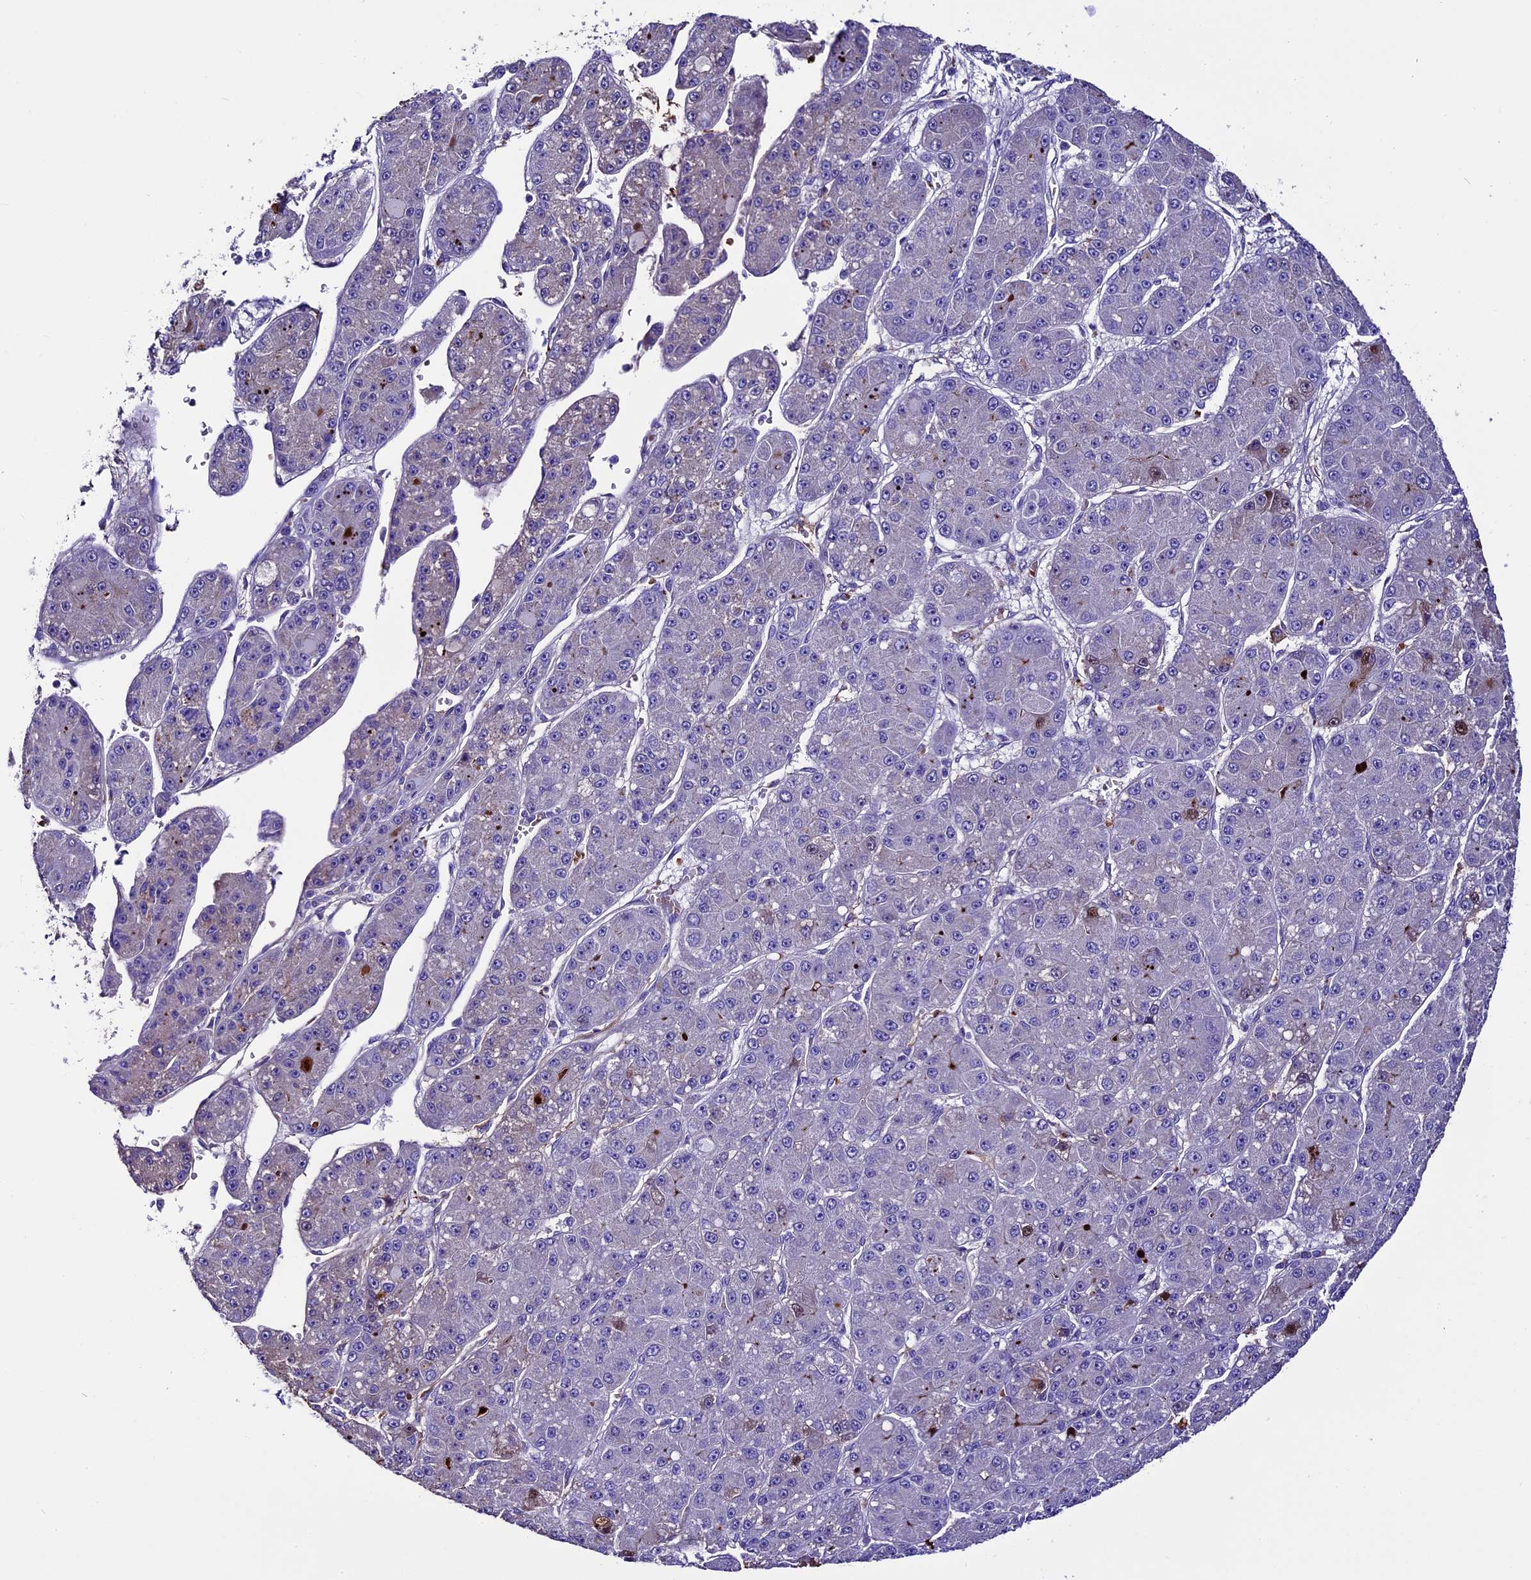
{"staining": {"intensity": "negative", "quantity": "none", "location": "none"}, "tissue": "liver cancer", "cell_type": "Tumor cells", "image_type": "cancer", "snomed": [{"axis": "morphology", "description": "Carcinoma, Hepatocellular, NOS"}, {"axis": "topography", "description": "Liver"}], "caption": "IHC image of neoplastic tissue: human liver cancer (hepatocellular carcinoma) stained with DAB shows no significant protein expression in tumor cells.", "gene": "TCP11L2", "patient": {"sex": "male", "age": 67}}